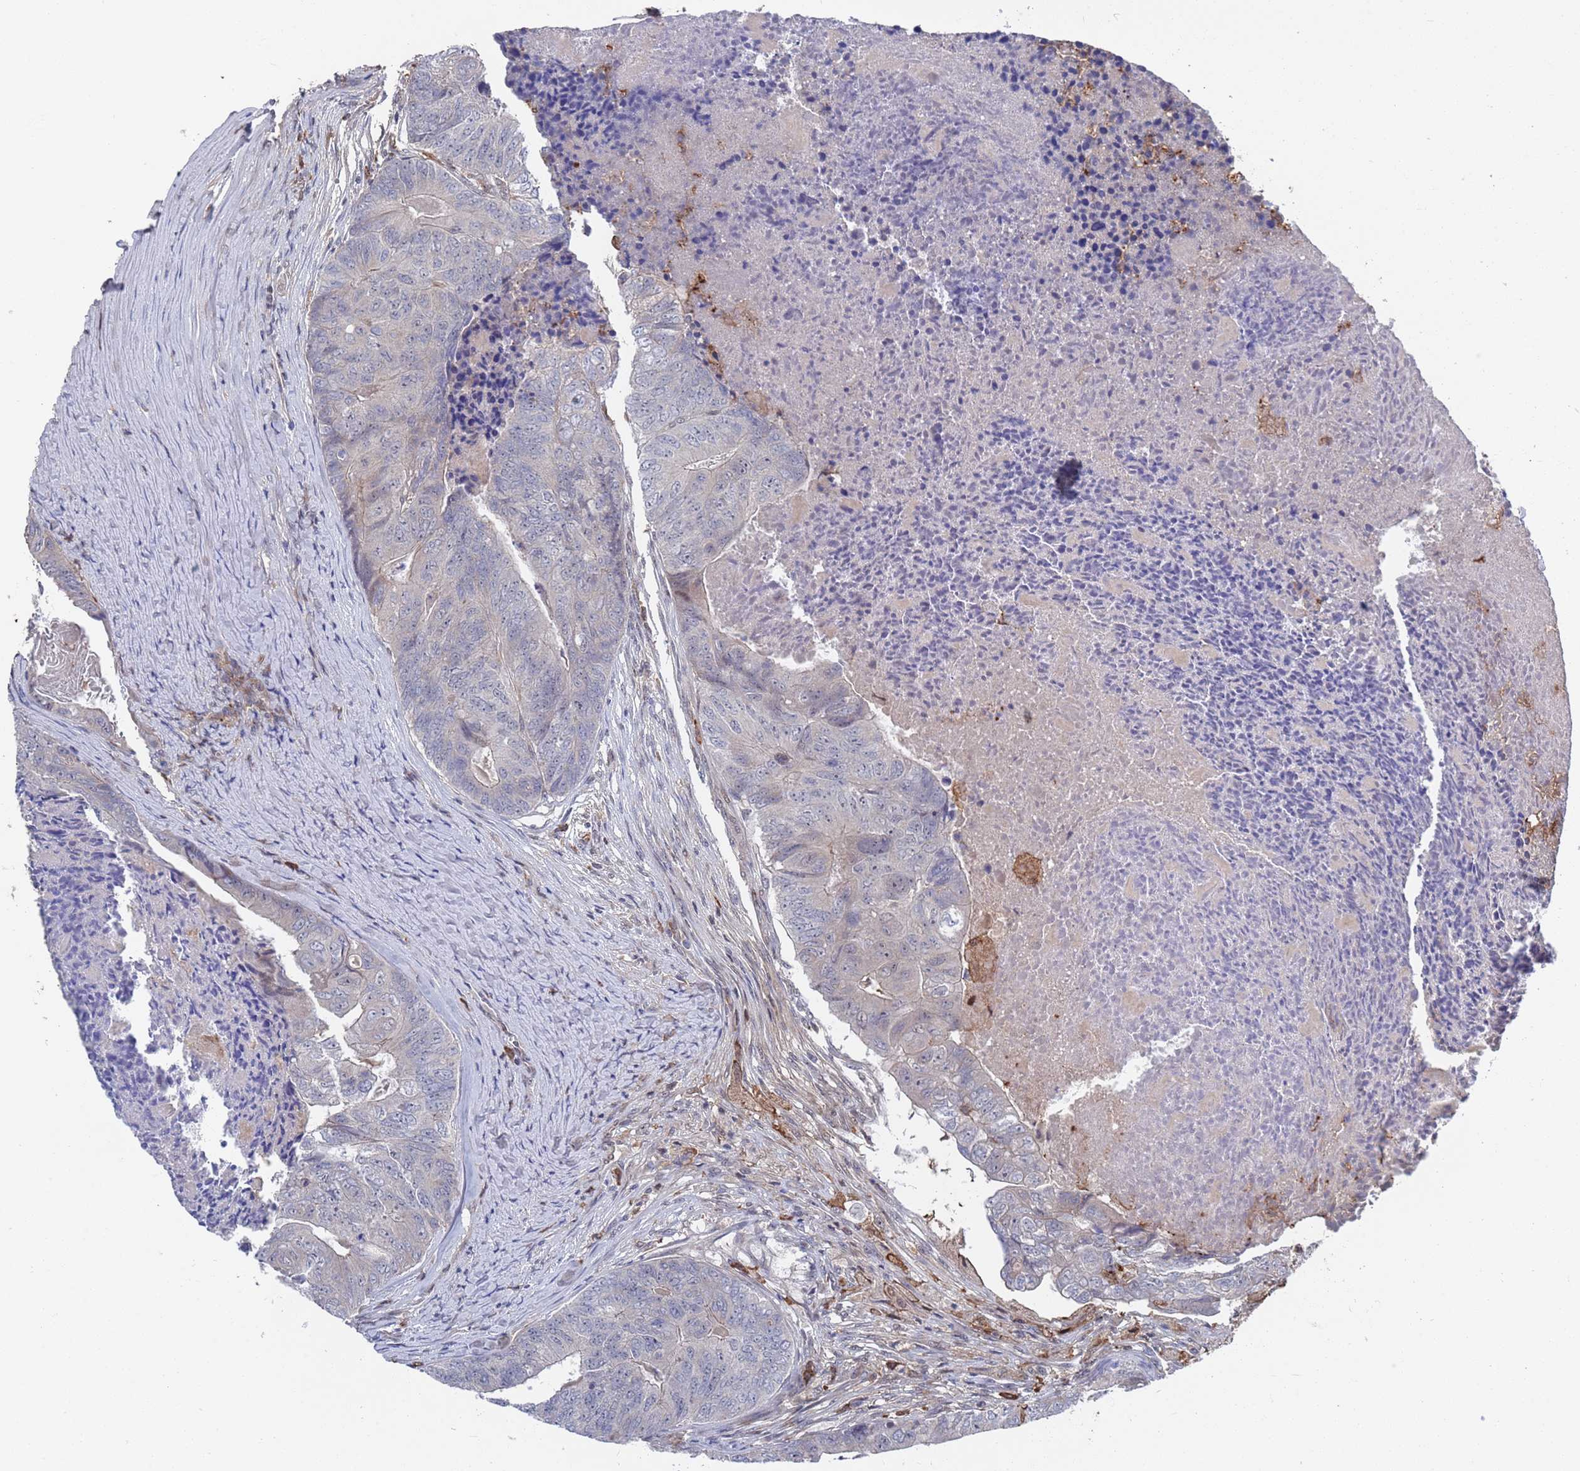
{"staining": {"intensity": "negative", "quantity": "none", "location": "none"}, "tissue": "colorectal cancer", "cell_type": "Tumor cells", "image_type": "cancer", "snomed": [{"axis": "morphology", "description": "Adenocarcinoma, NOS"}, {"axis": "topography", "description": "Colon"}], "caption": "This is a histopathology image of IHC staining of colorectal cancer, which shows no staining in tumor cells.", "gene": "TMBIM6", "patient": {"sex": "female", "age": 67}}